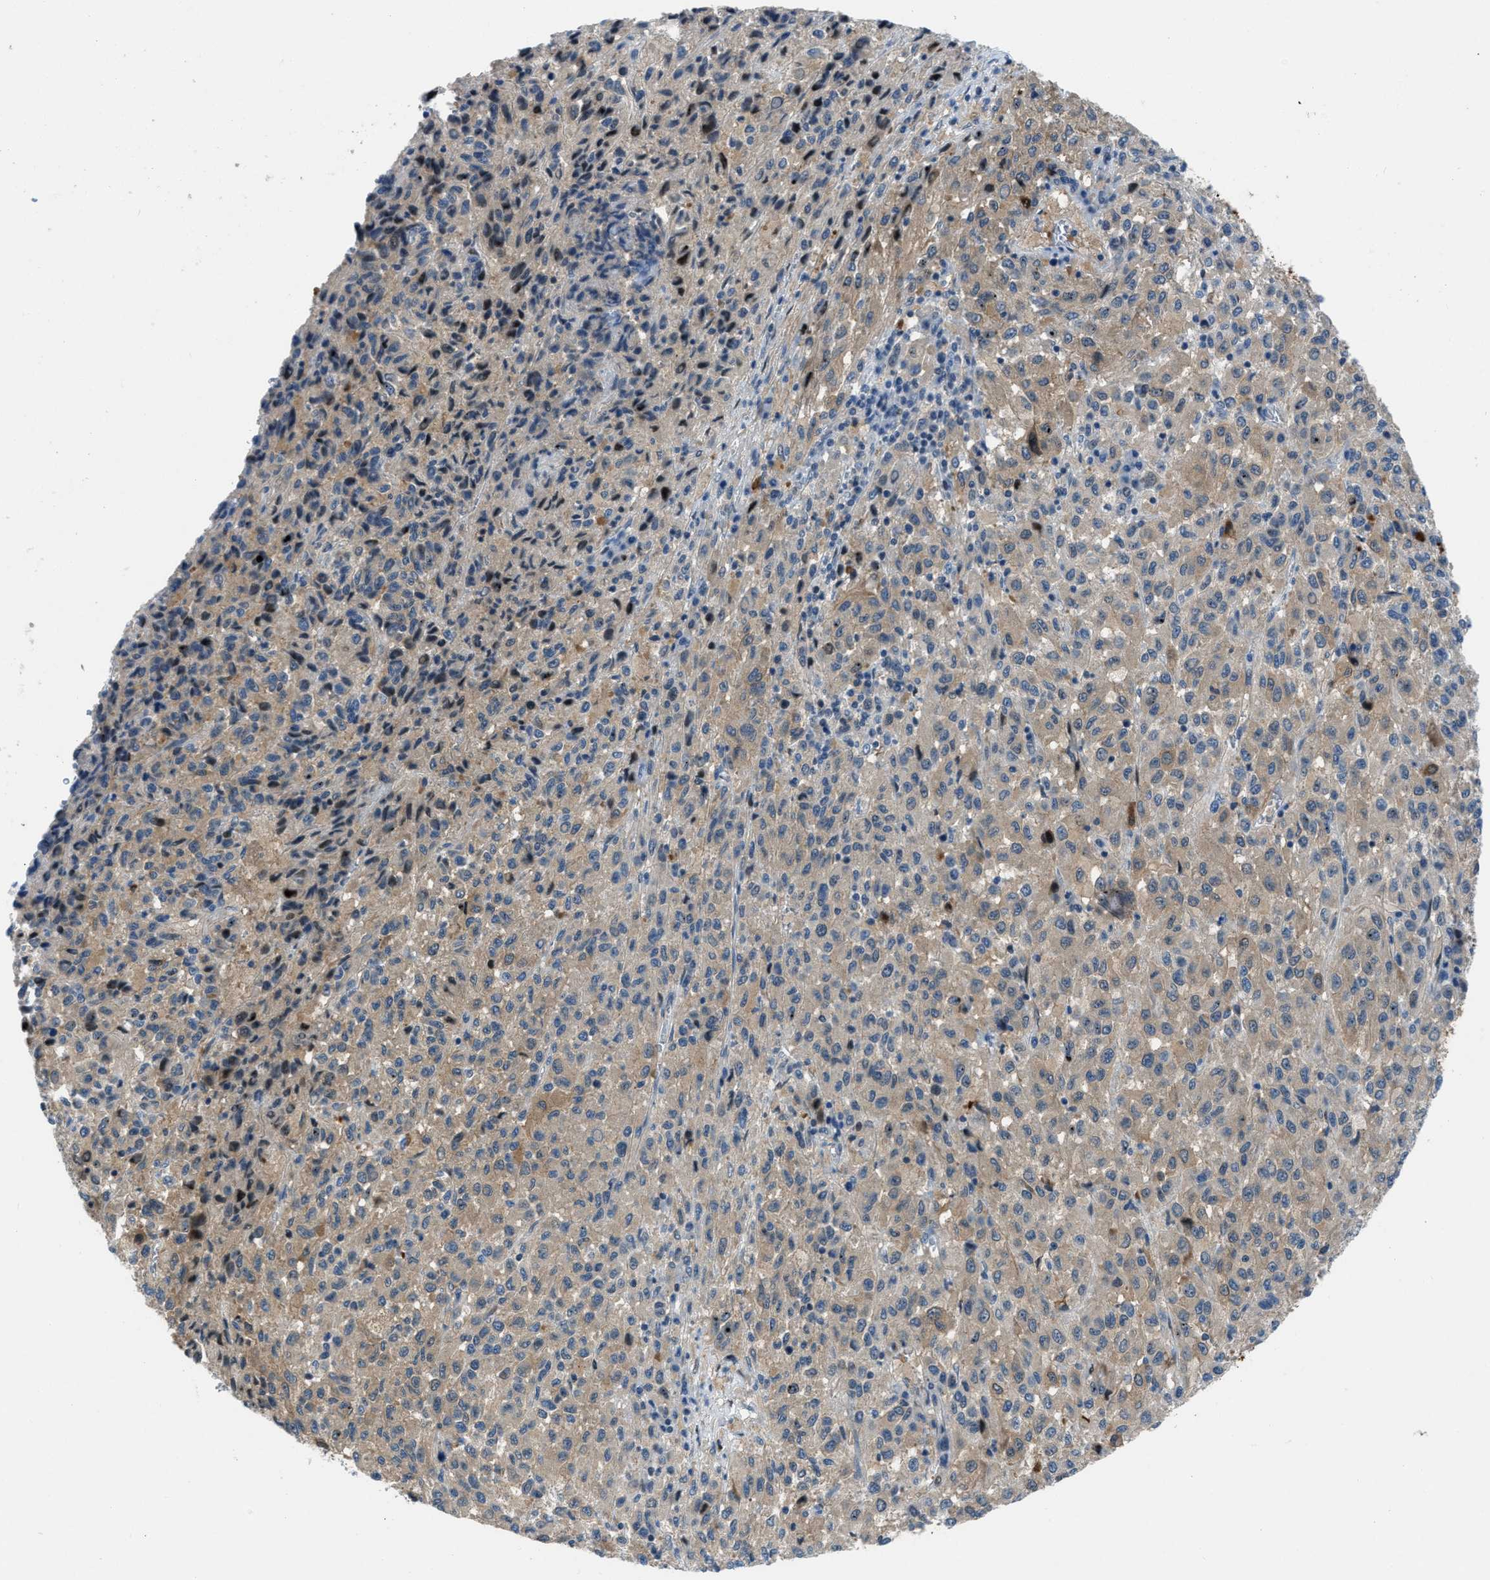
{"staining": {"intensity": "weak", "quantity": ">75%", "location": "cytoplasmic/membranous"}, "tissue": "melanoma", "cell_type": "Tumor cells", "image_type": "cancer", "snomed": [{"axis": "morphology", "description": "Malignant melanoma, Metastatic site"}, {"axis": "topography", "description": "Lung"}], "caption": "The micrograph reveals a brown stain indicating the presence of a protein in the cytoplasmic/membranous of tumor cells in malignant melanoma (metastatic site).", "gene": "PFKP", "patient": {"sex": "male", "age": 64}}